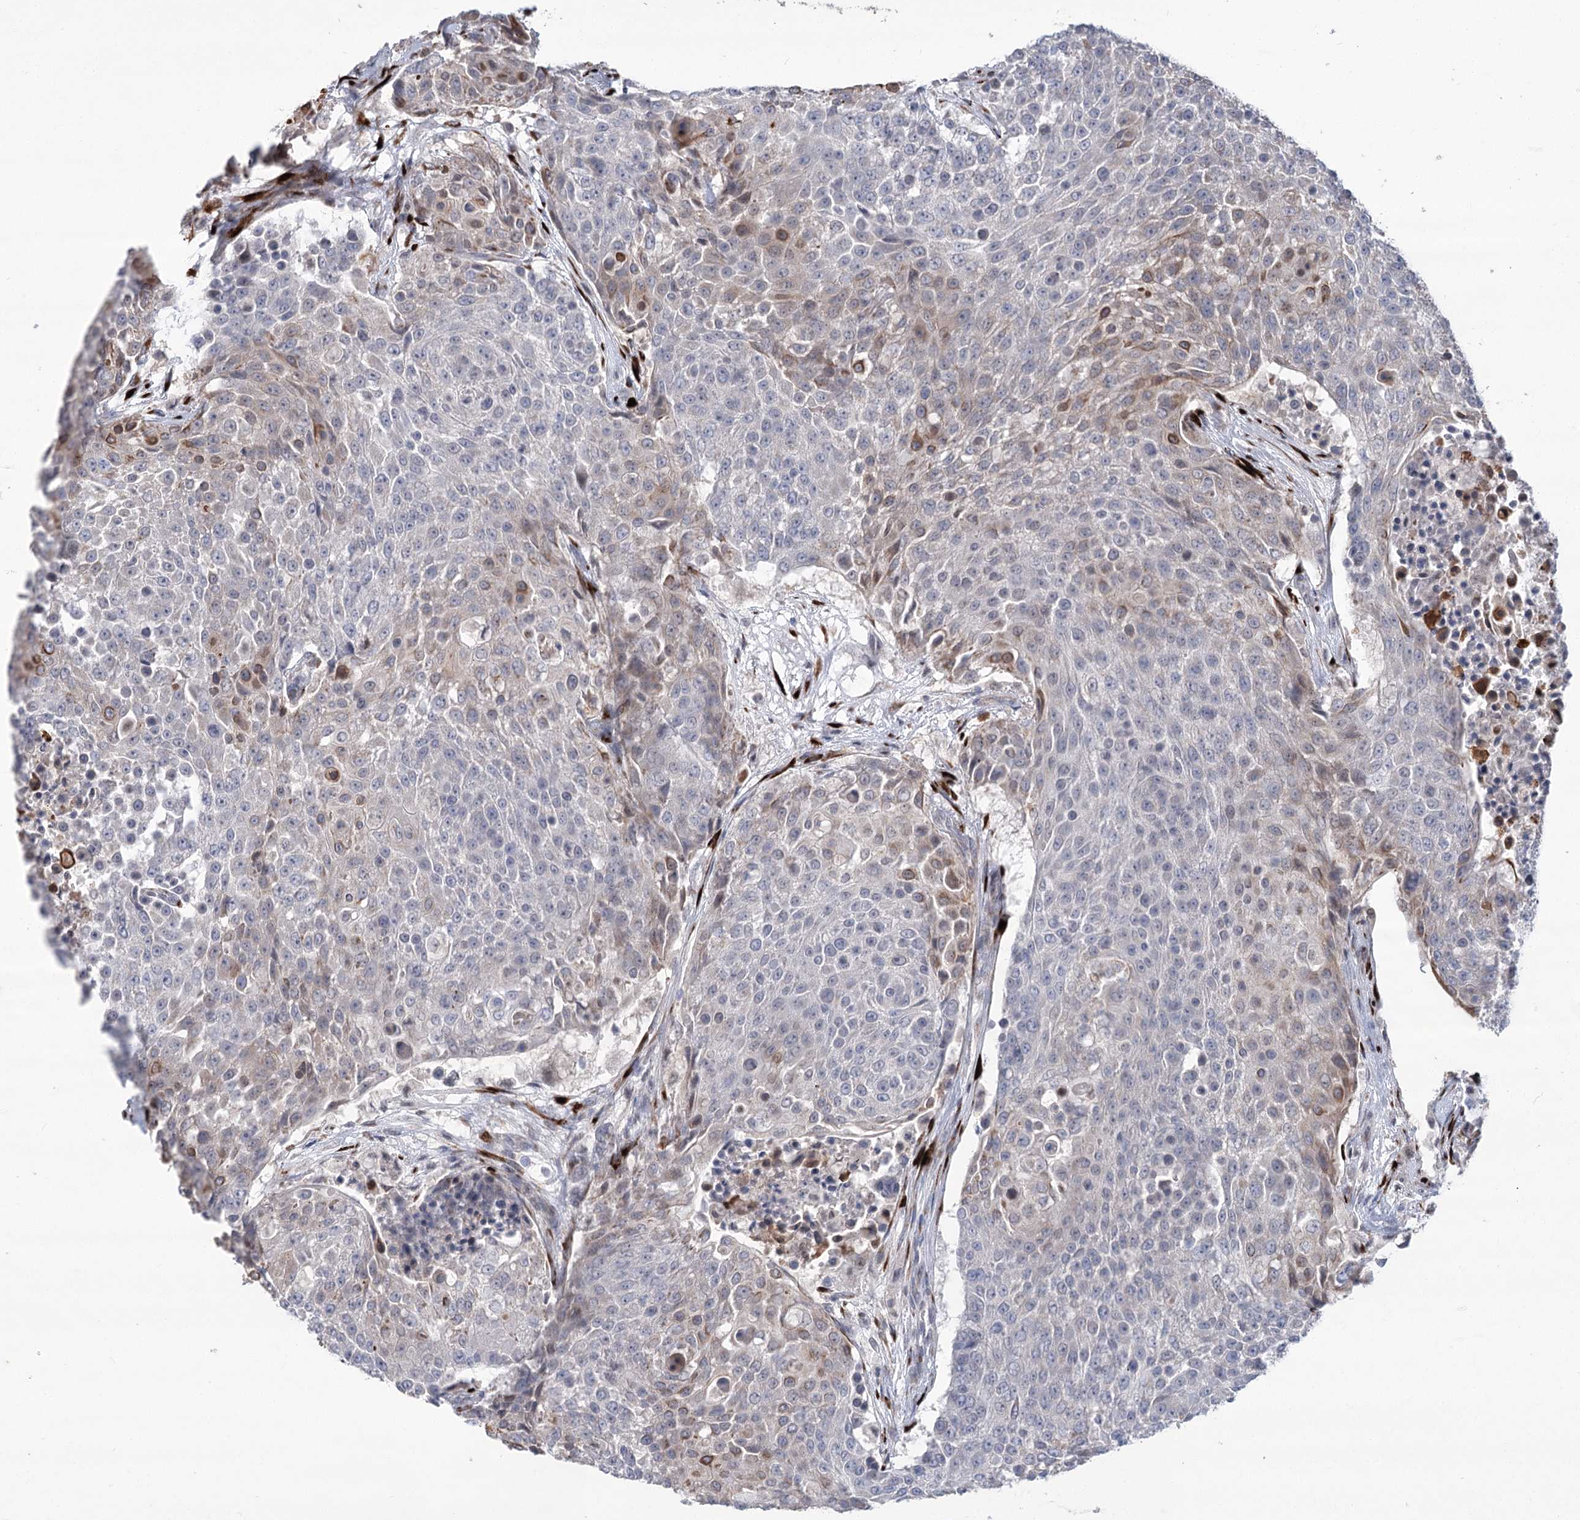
{"staining": {"intensity": "weak", "quantity": "<25%", "location": "cytoplasmic/membranous"}, "tissue": "urothelial cancer", "cell_type": "Tumor cells", "image_type": "cancer", "snomed": [{"axis": "morphology", "description": "Urothelial carcinoma, High grade"}, {"axis": "topography", "description": "Urinary bladder"}], "caption": "A high-resolution photomicrograph shows immunohistochemistry (IHC) staining of urothelial cancer, which reveals no significant positivity in tumor cells.", "gene": "GCNT4", "patient": {"sex": "female", "age": 63}}